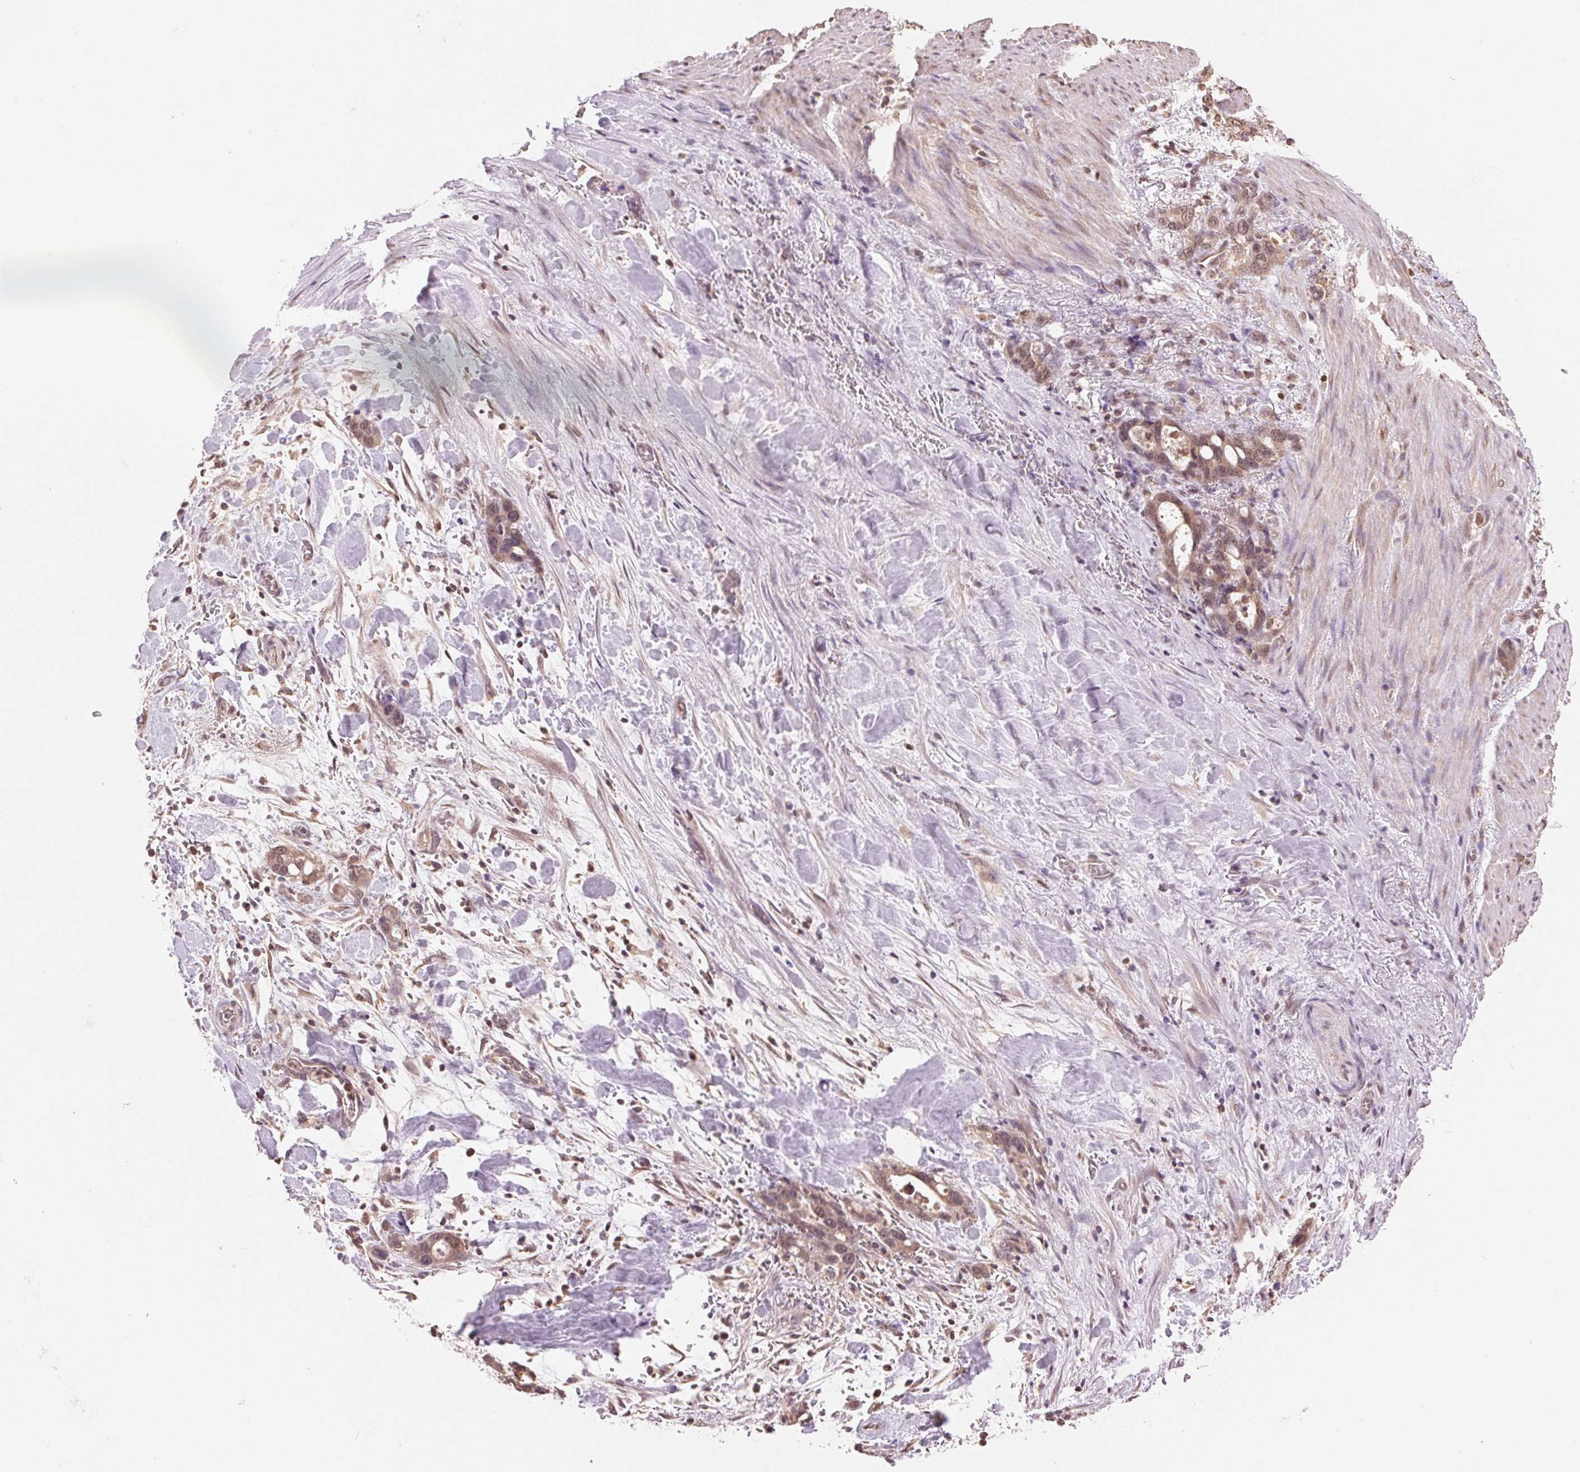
{"staining": {"intensity": "moderate", "quantity": ">75%", "location": "cytoplasmic/membranous,nuclear"}, "tissue": "stomach cancer", "cell_type": "Tumor cells", "image_type": "cancer", "snomed": [{"axis": "morphology", "description": "Normal tissue, NOS"}, {"axis": "morphology", "description": "Adenocarcinoma, NOS"}, {"axis": "topography", "description": "Esophagus"}, {"axis": "topography", "description": "Stomach, upper"}], "caption": "An immunohistochemistry micrograph of neoplastic tissue is shown. Protein staining in brown labels moderate cytoplasmic/membranous and nuclear positivity in adenocarcinoma (stomach) within tumor cells.", "gene": "TMEM273", "patient": {"sex": "male", "age": 74}}